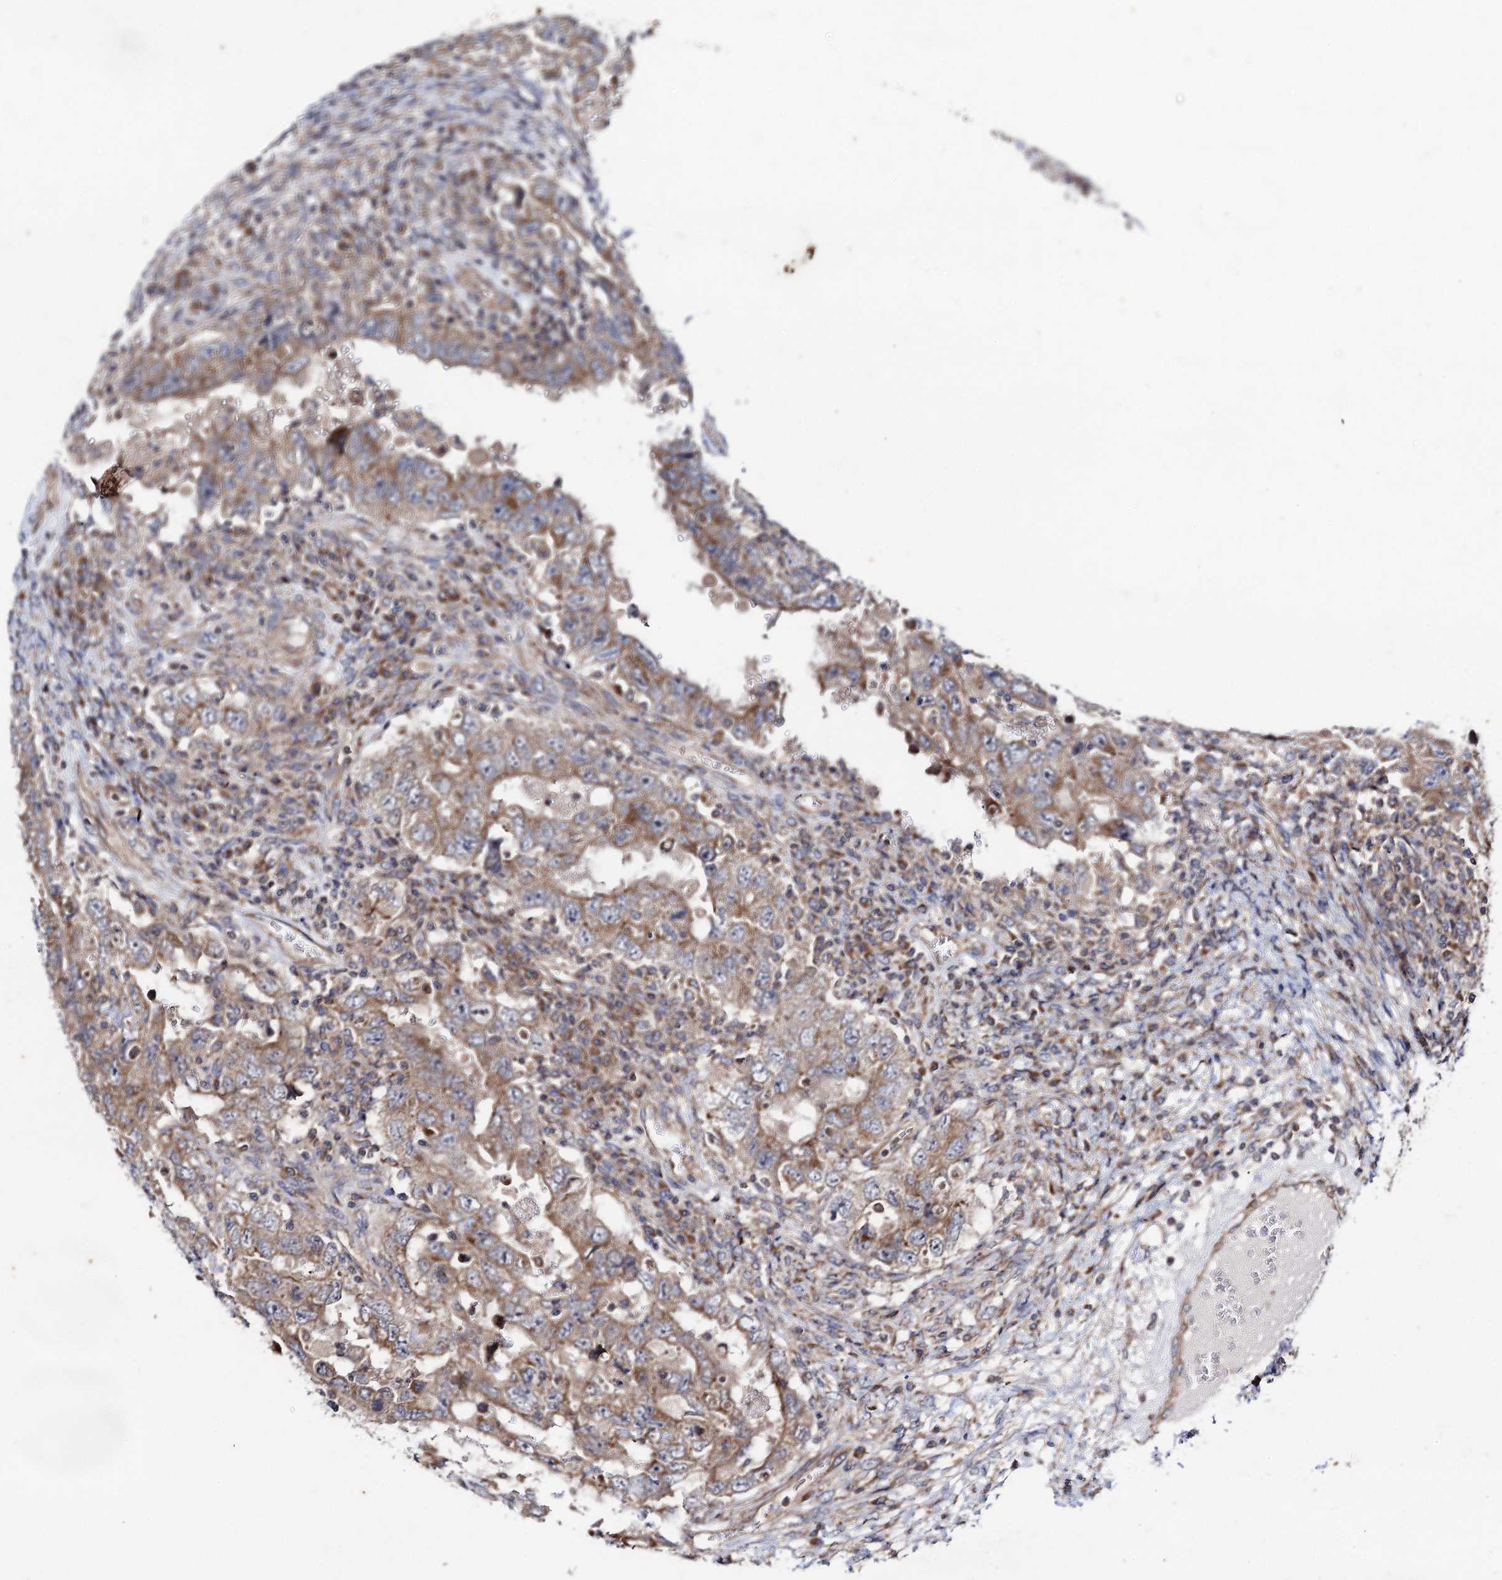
{"staining": {"intensity": "moderate", "quantity": ">75%", "location": "cytoplasmic/membranous"}, "tissue": "testis cancer", "cell_type": "Tumor cells", "image_type": "cancer", "snomed": [{"axis": "morphology", "description": "Carcinoma, Embryonal, NOS"}, {"axis": "topography", "description": "Testis"}], "caption": "Protein staining of testis embryonal carcinoma tissue shows moderate cytoplasmic/membranous positivity in approximately >75% of tumor cells. The staining is performed using DAB (3,3'-diaminobenzidine) brown chromogen to label protein expression. The nuclei are counter-stained blue using hematoxylin.", "gene": "DYDC1", "patient": {"sex": "male", "age": 26}}